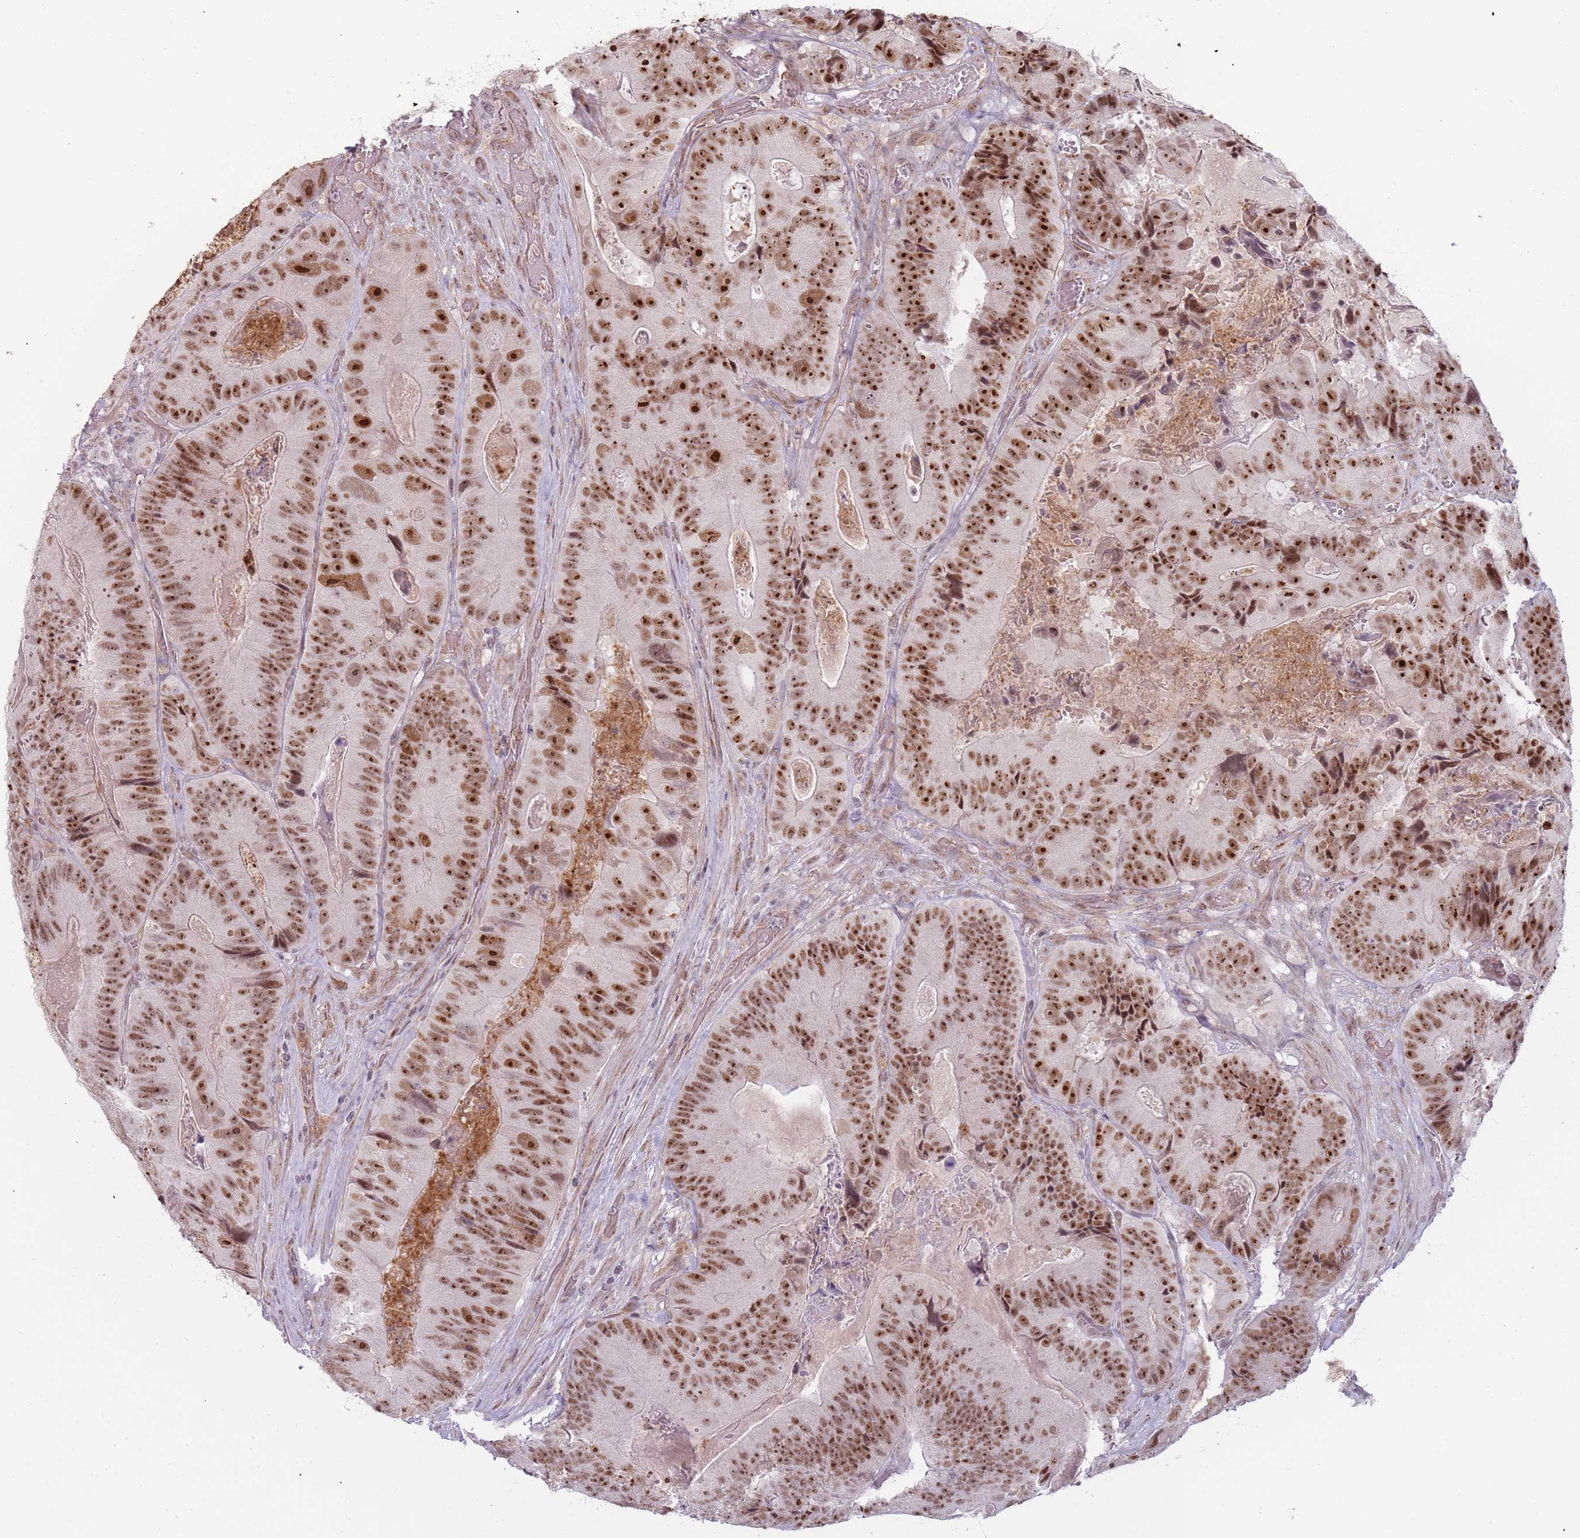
{"staining": {"intensity": "strong", "quantity": ">75%", "location": "nuclear"}, "tissue": "colorectal cancer", "cell_type": "Tumor cells", "image_type": "cancer", "snomed": [{"axis": "morphology", "description": "Adenocarcinoma, NOS"}, {"axis": "topography", "description": "Colon"}], "caption": "Tumor cells demonstrate strong nuclear staining in approximately >75% of cells in colorectal cancer (adenocarcinoma).", "gene": "REXO4", "patient": {"sex": "female", "age": 86}}